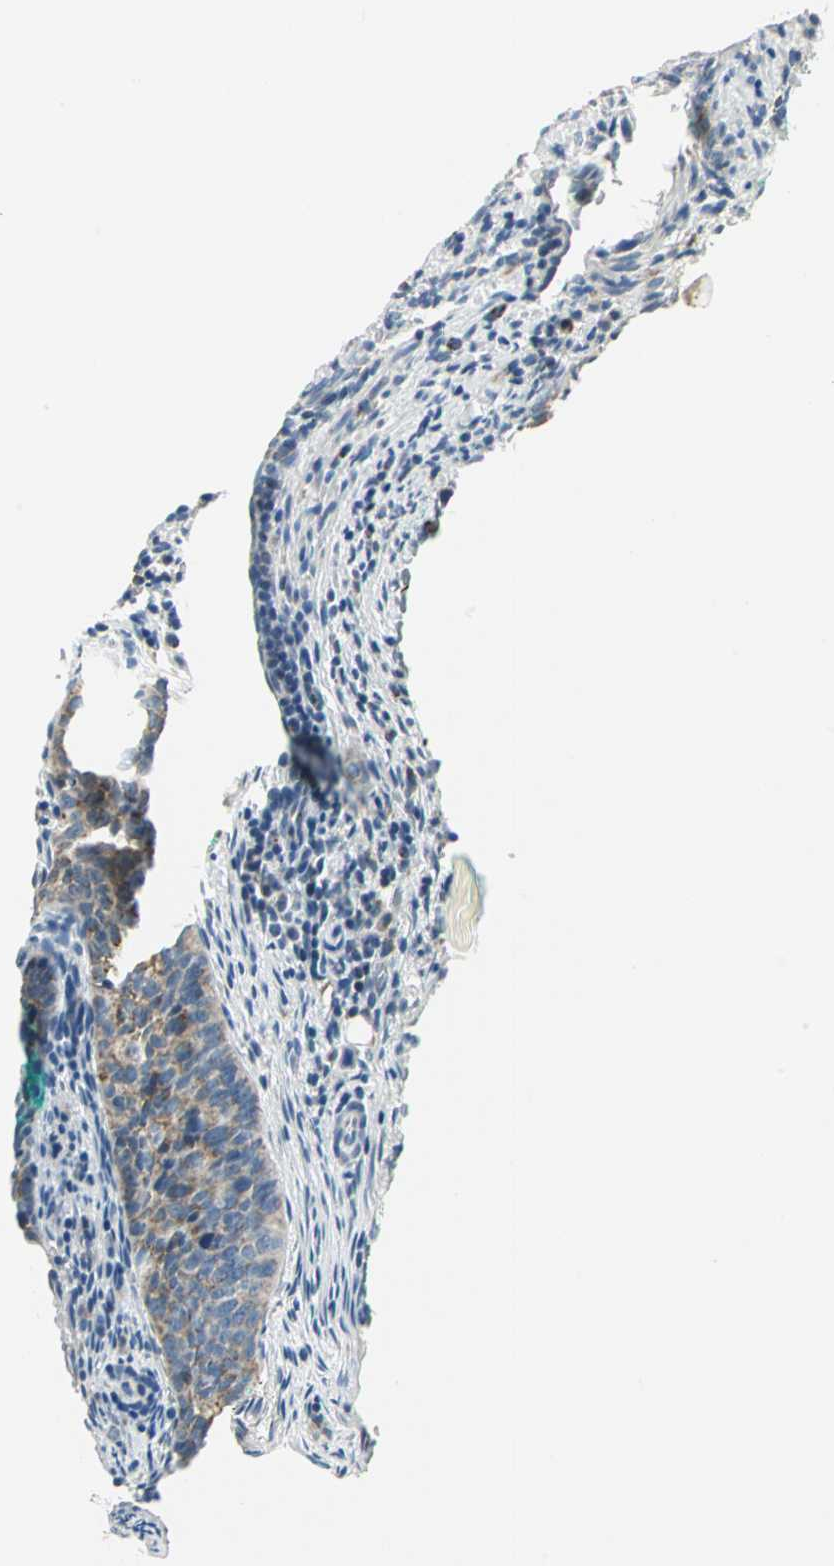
{"staining": {"intensity": "moderate", "quantity": "25%-75%", "location": "cytoplasmic/membranous"}, "tissue": "cervical cancer", "cell_type": "Tumor cells", "image_type": "cancer", "snomed": [{"axis": "morphology", "description": "Squamous cell carcinoma, NOS"}, {"axis": "topography", "description": "Cervix"}], "caption": "There is medium levels of moderate cytoplasmic/membranous expression in tumor cells of cervical cancer (squamous cell carcinoma), as demonstrated by immunohistochemical staining (brown color).", "gene": "ACADM", "patient": {"sex": "female", "age": 33}}